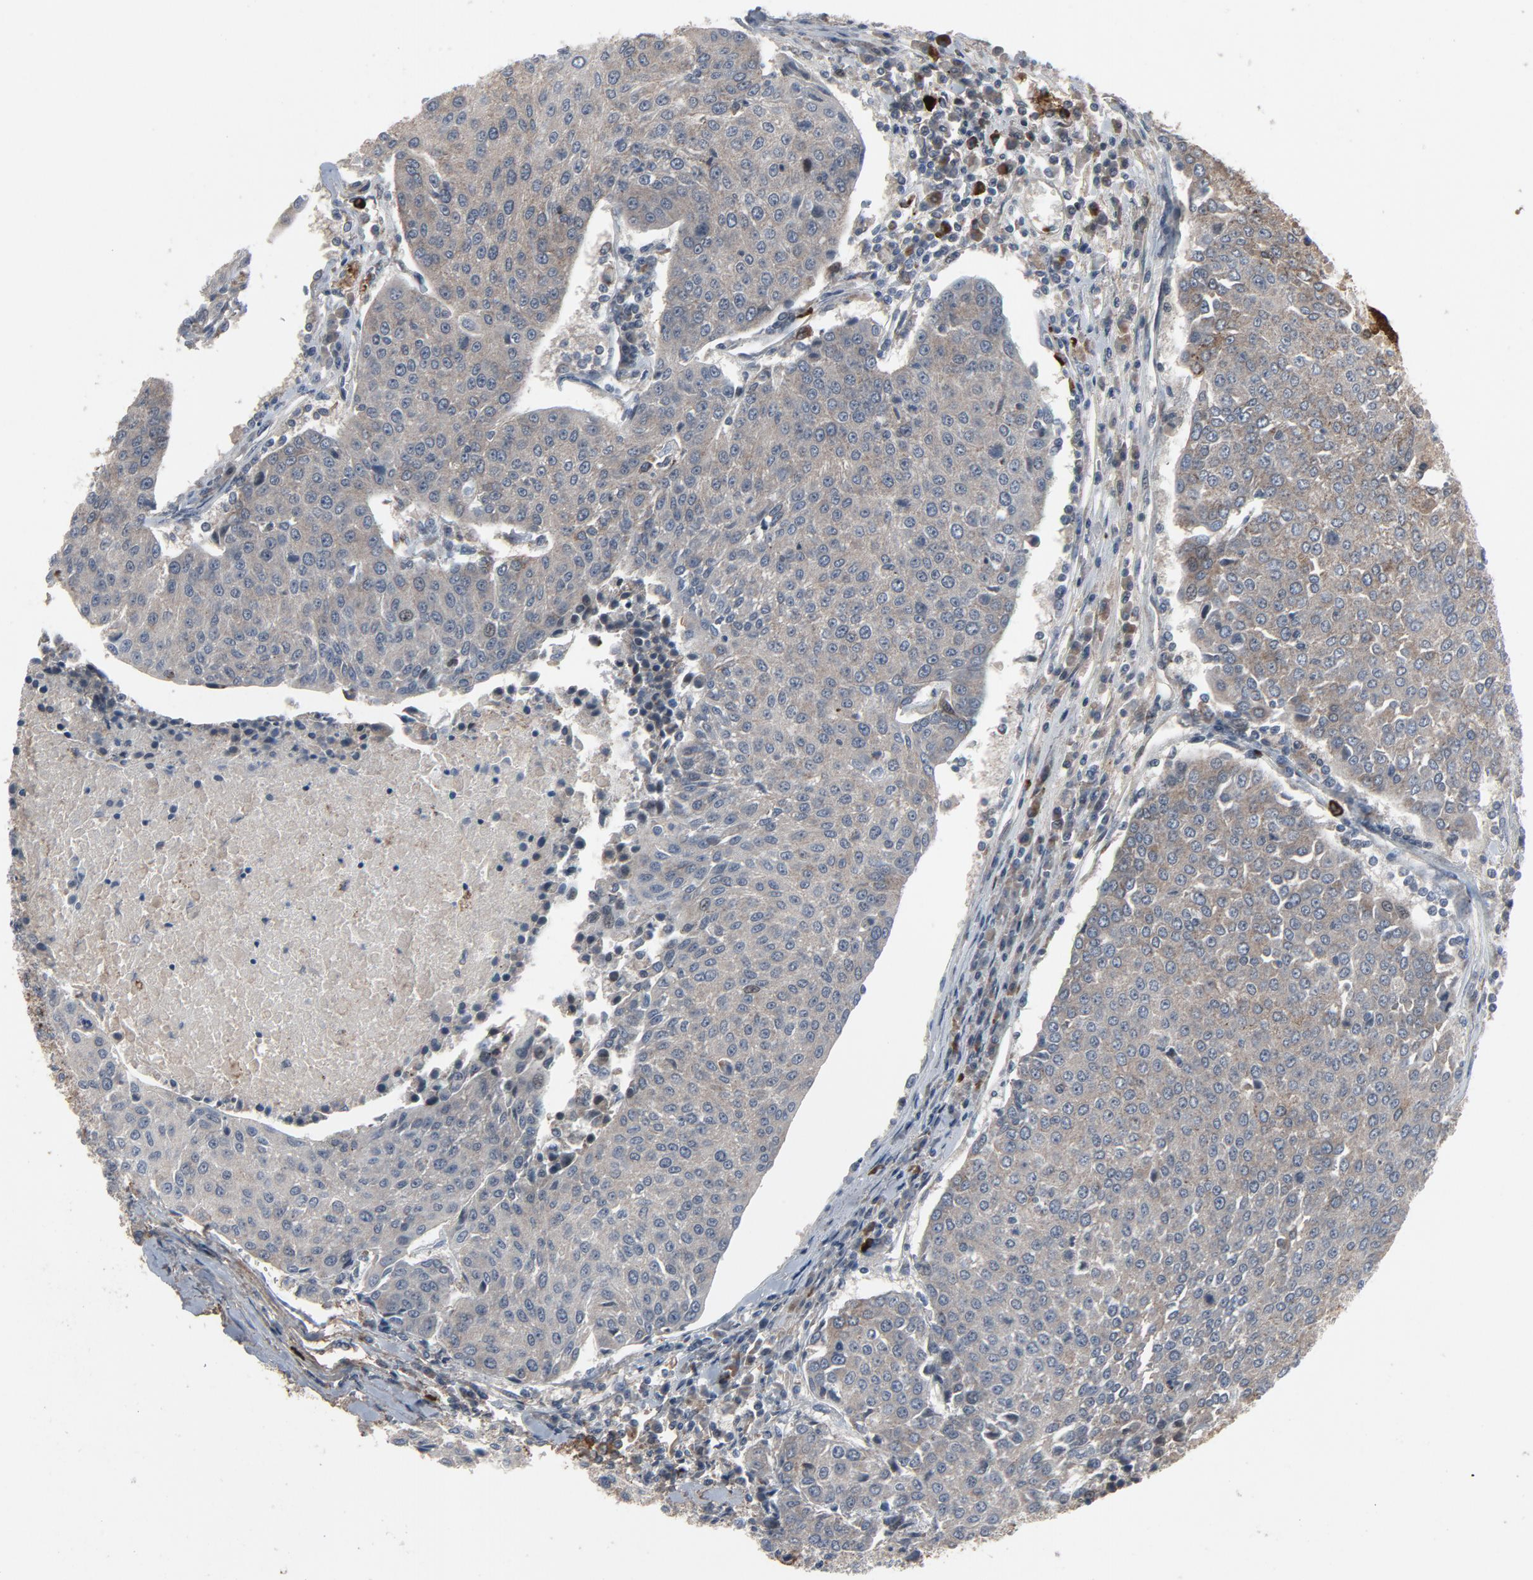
{"staining": {"intensity": "negative", "quantity": "none", "location": "none"}, "tissue": "urothelial cancer", "cell_type": "Tumor cells", "image_type": "cancer", "snomed": [{"axis": "morphology", "description": "Urothelial carcinoma, High grade"}, {"axis": "topography", "description": "Urinary bladder"}], "caption": "The photomicrograph demonstrates no significant positivity in tumor cells of high-grade urothelial carcinoma.", "gene": "PDZD4", "patient": {"sex": "female", "age": 85}}